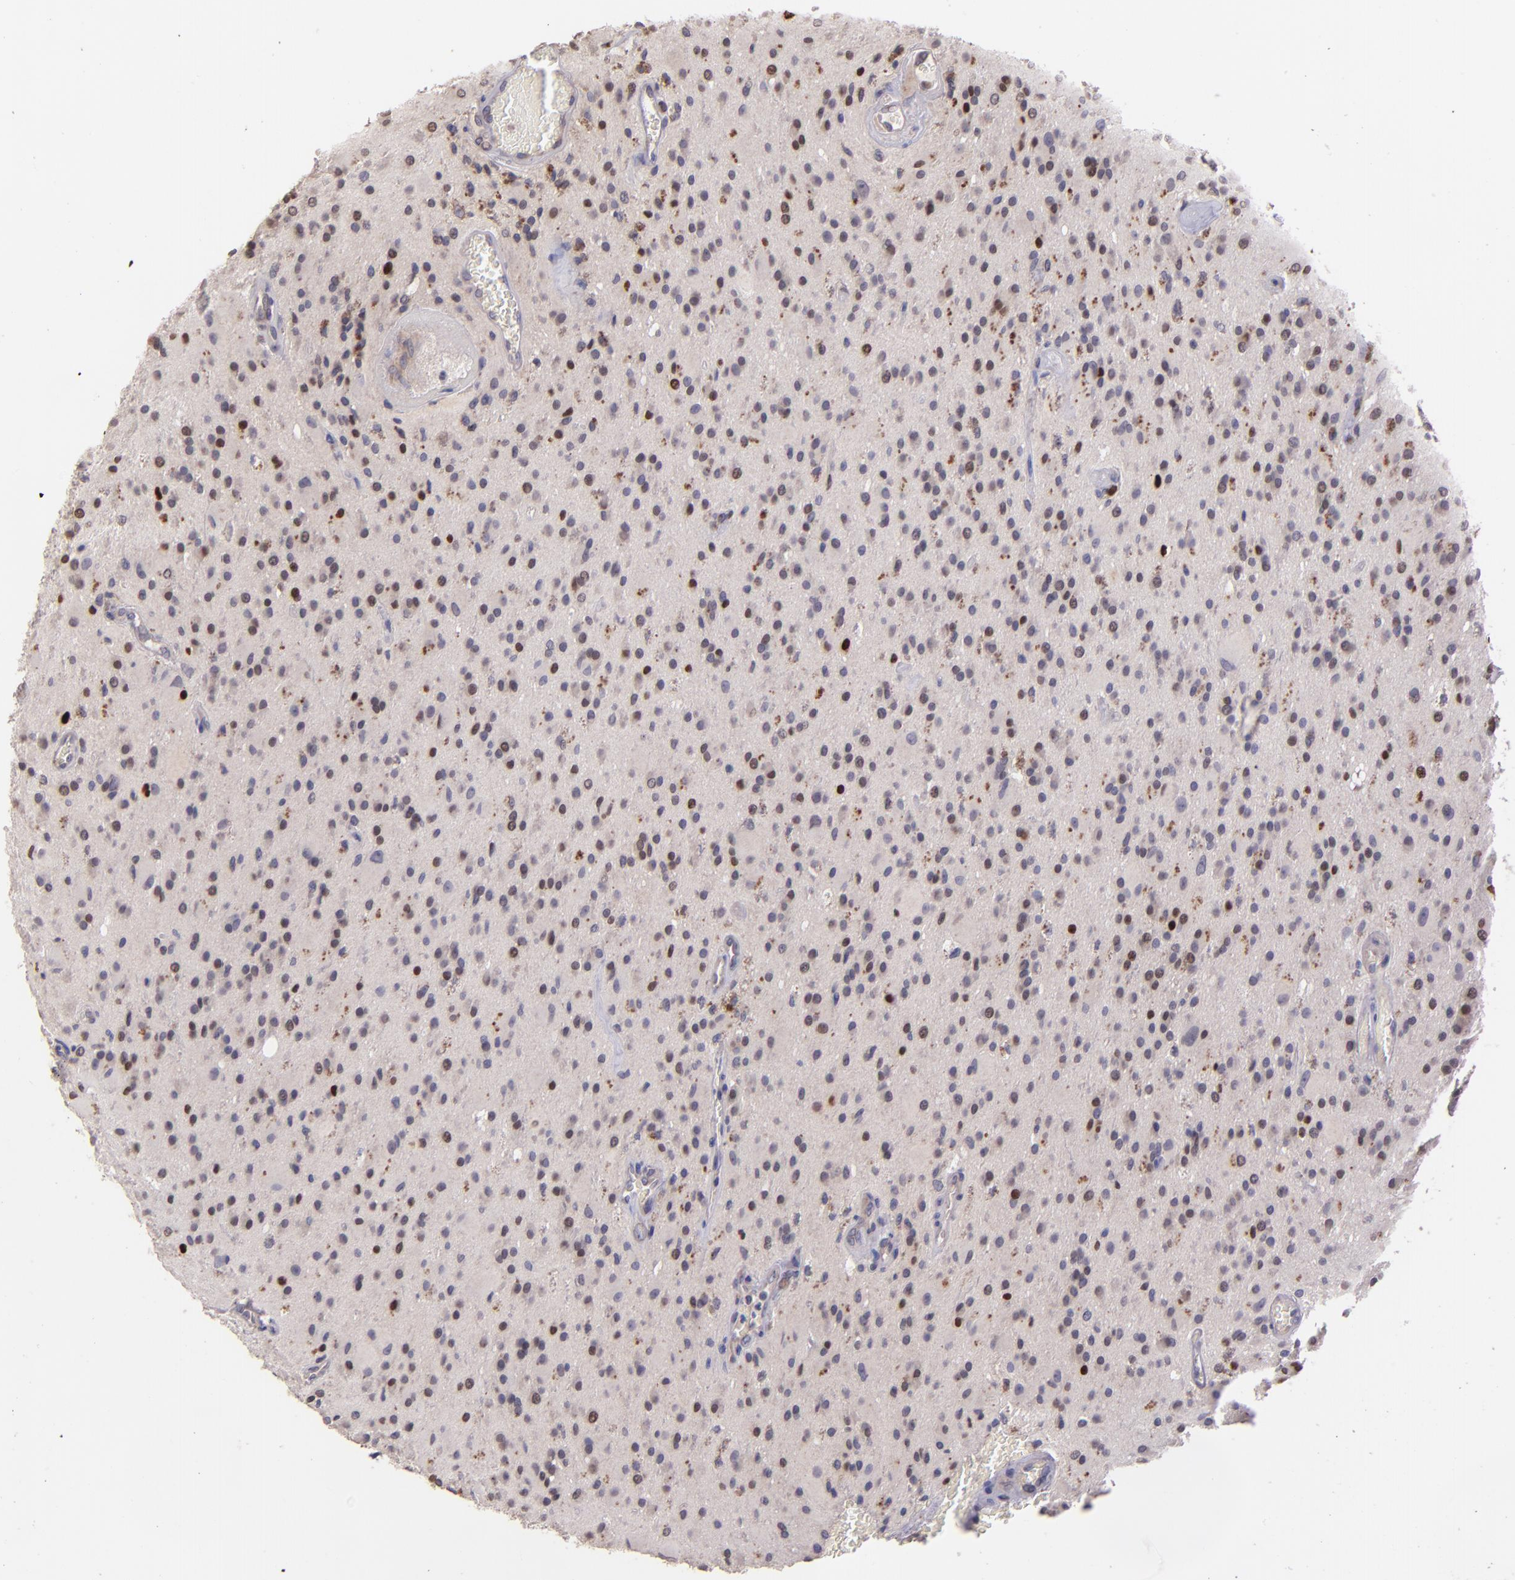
{"staining": {"intensity": "moderate", "quantity": ">75%", "location": "nuclear"}, "tissue": "glioma", "cell_type": "Tumor cells", "image_type": "cancer", "snomed": [{"axis": "morphology", "description": "Glioma, malignant, Low grade"}, {"axis": "topography", "description": "Brain"}], "caption": "Malignant glioma (low-grade) tissue reveals moderate nuclear staining in about >75% of tumor cells, visualized by immunohistochemistry.", "gene": "NUP62CL", "patient": {"sex": "male", "age": 58}}